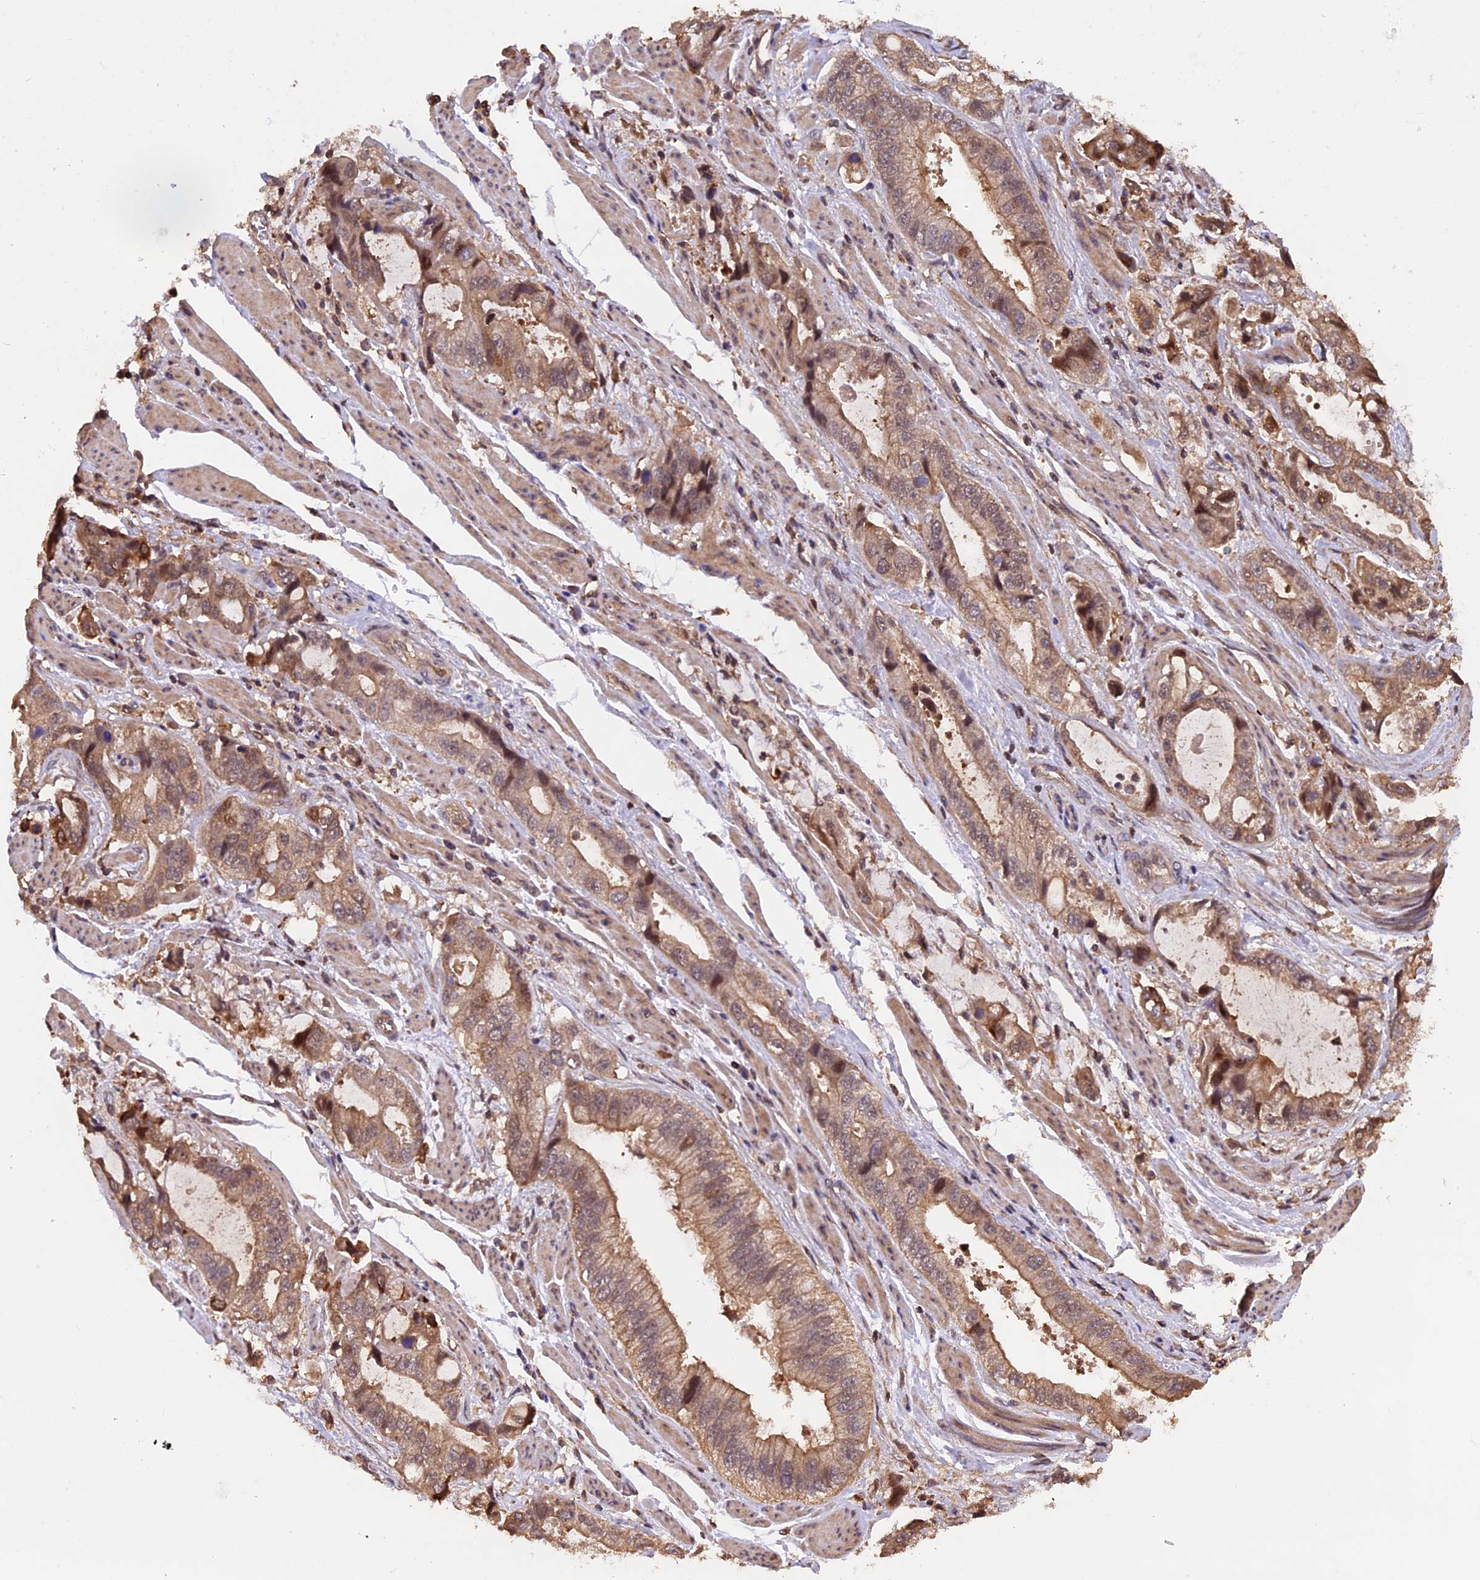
{"staining": {"intensity": "moderate", "quantity": ">75%", "location": "cytoplasmic/membranous"}, "tissue": "stomach cancer", "cell_type": "Tumor cells", "image_type": "cancer", "snomed": [{"axis": "morphology", "description": "Adenocarcinoma, NOS"}, {"axis": "topography", "description": "Stomach"}], "caption": "A micrograph of stomach cancer stained for a protein shows moderate cytoplasmic/membranous brown staining in tumor cells.", "gene": "PKD2L2", "patient": {"sex": "male", "age": 62}}